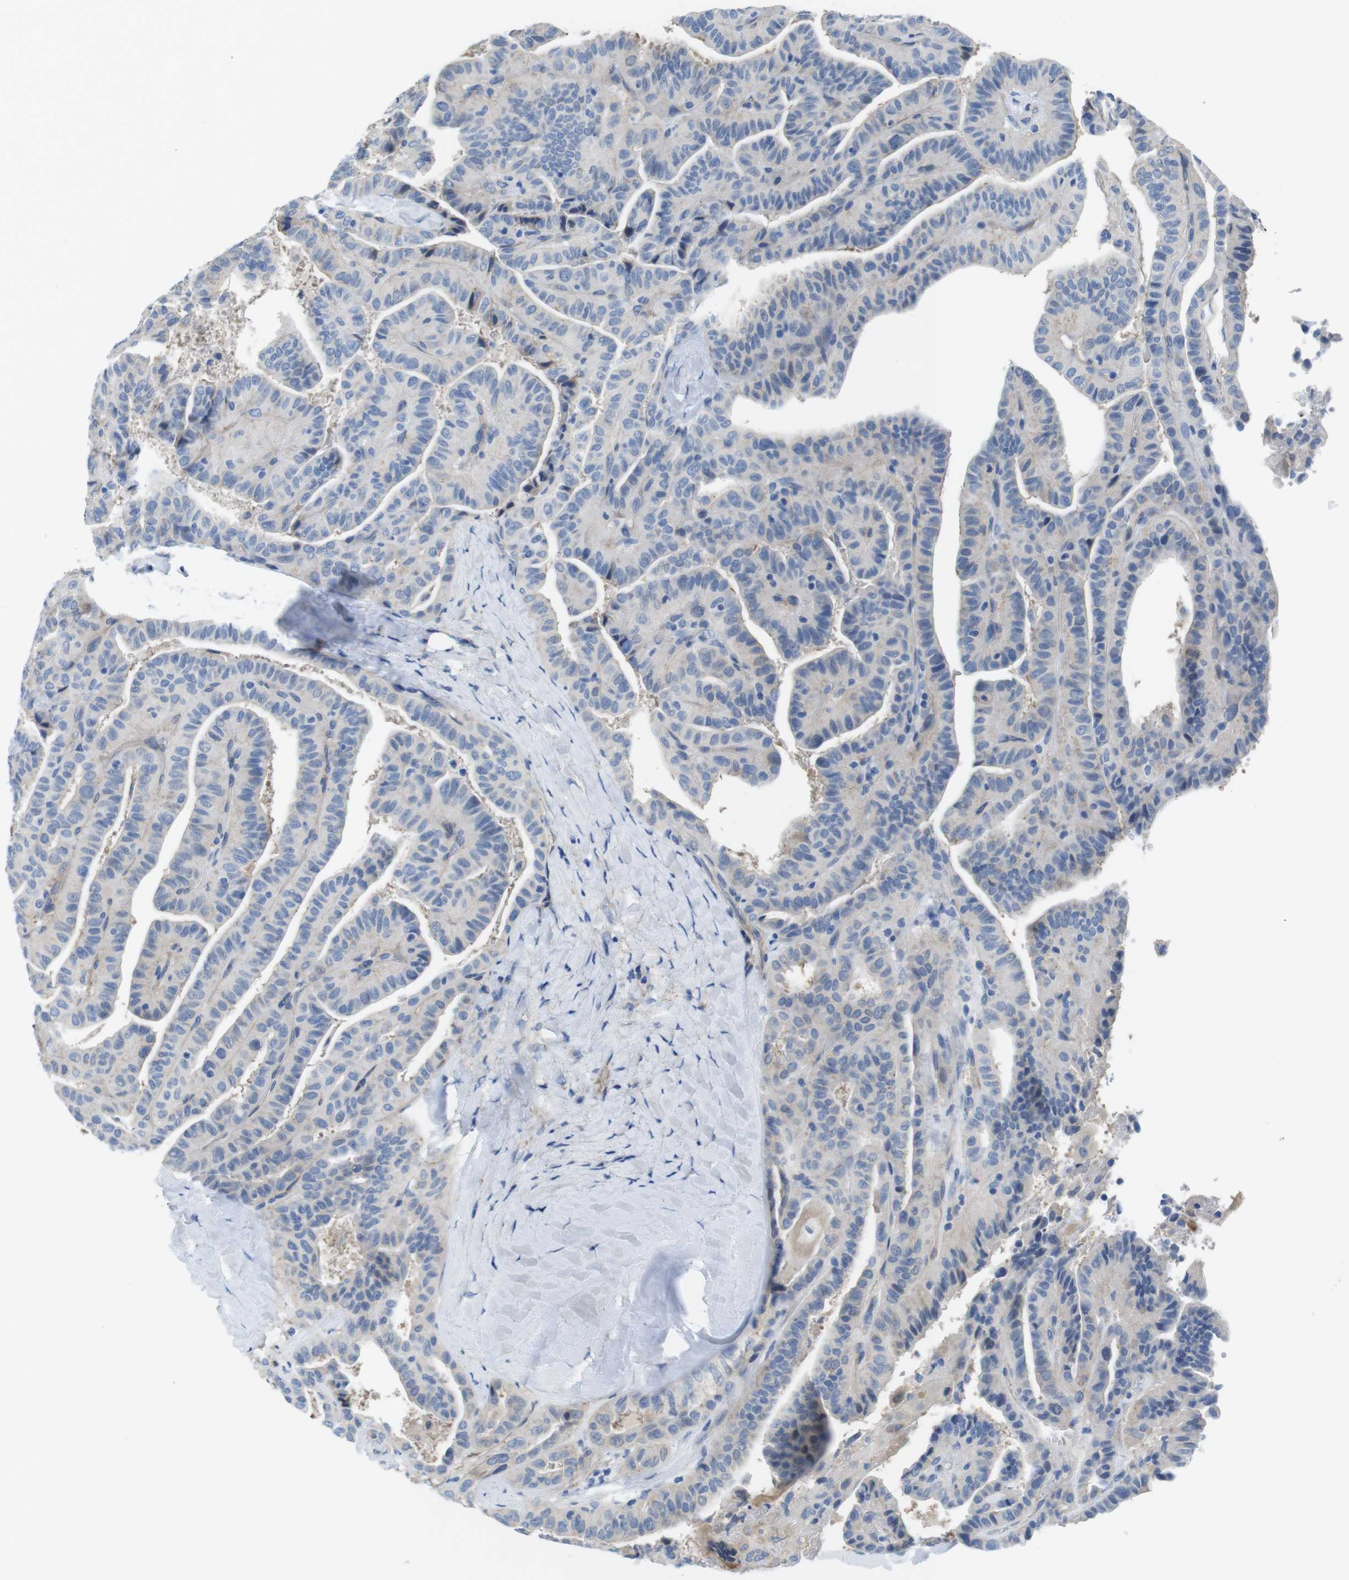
{"staining": {"intensity": "negative", "quantity": "none", "location": "none"}, "tissue": "thyroid cancer", "cell_type": "Tumor cells", "image_type": "cancer", "snomed": [{"axis": "morphology", "description": "Papillary adenocarcinoma, NOS"}, {"axis": "topography", "description": "Thyroid gland"}], "caption": "Thyroid papillary adenocarcinoma was stained to show a protein in brown. There is no significant positivity in tumor cells.", "gene": "CDH8", "patient": {"sex": "male", "age": 77}}